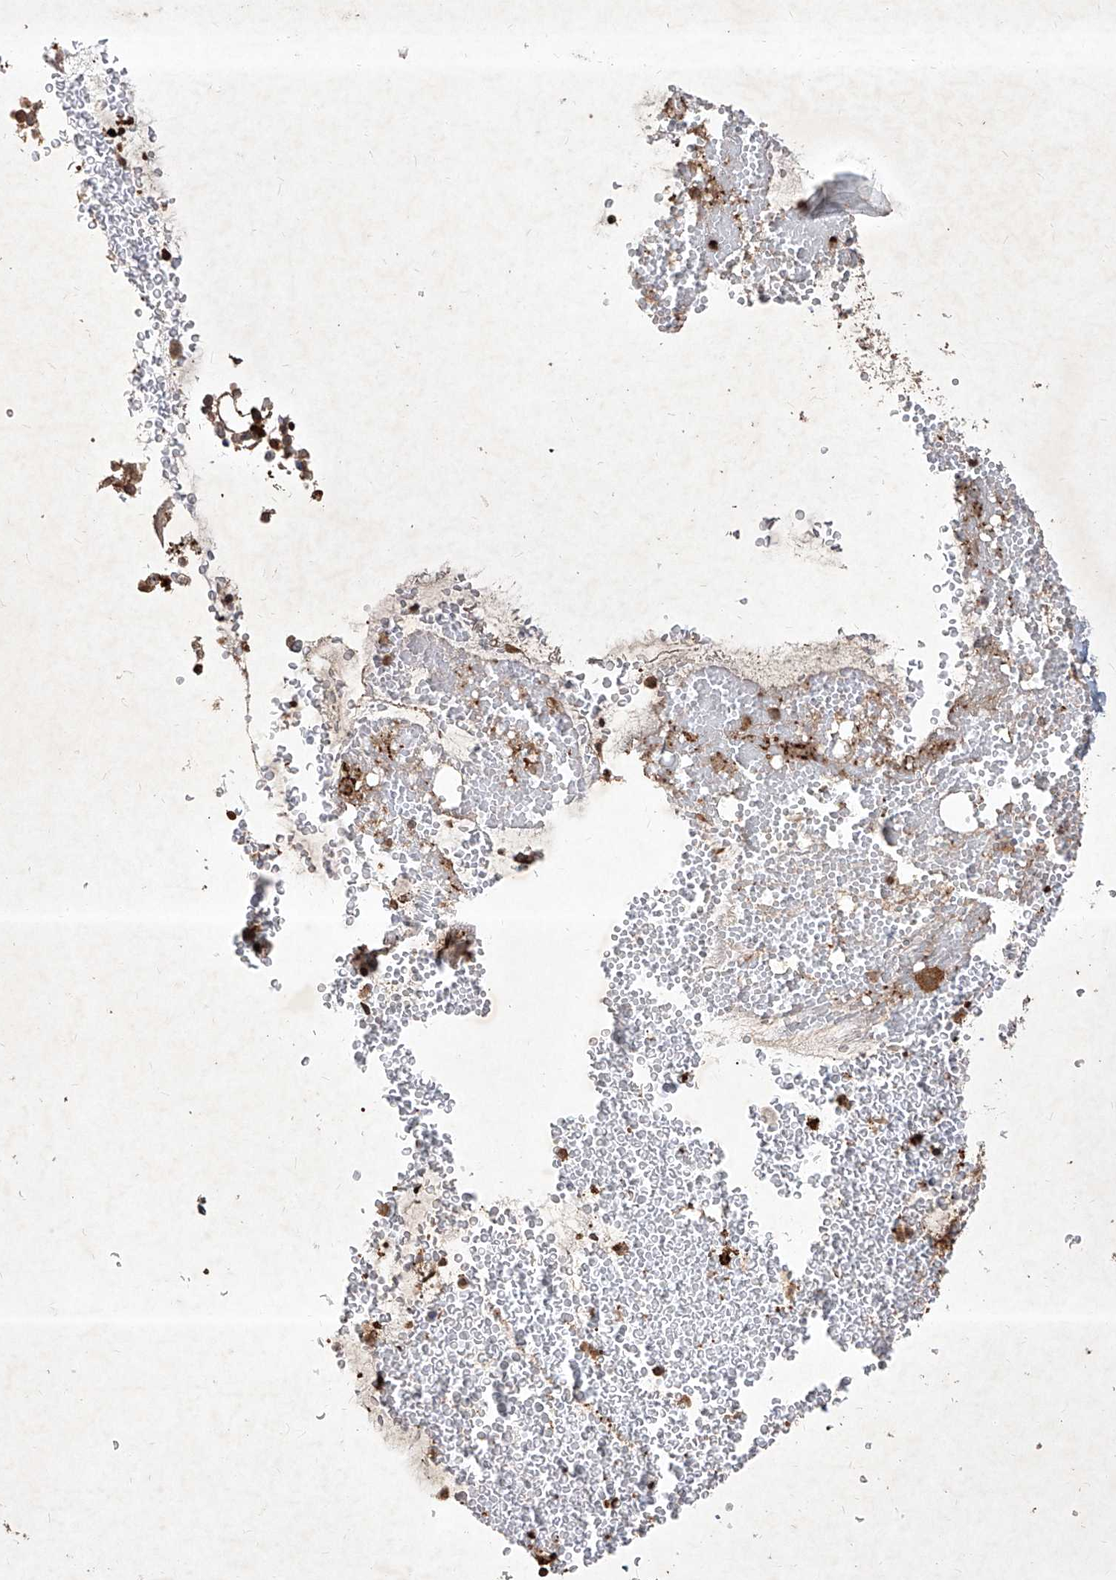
{"staining": {"intensity": "strong", "quantity": ">75%", "location": "cytoplasmic/membranous"}, "tissue": "bronchus", "cell_type": "Respiratory epithelial cells", "image_type": "normal", "snomed": [{"axis": "morphology", "description": "Normal tissue, NOS"}, {"axis": "morphology", "description": "Squamous cell carcinoma, NOS"}, {"axis": "topography", "description": "Lymph node"}, {"axis": "topography", "description": "Bronchus"}, {"axis": "topography", "description": "Lung"}], "caption": "The histopathology image displays a brown stain indicating the presence of a protein in the cytoplasmic/membranous of respiratory epithelial cells in bronchus.", "gene": "MAGED2", "patient": {"sex": "male", "age": 66}}